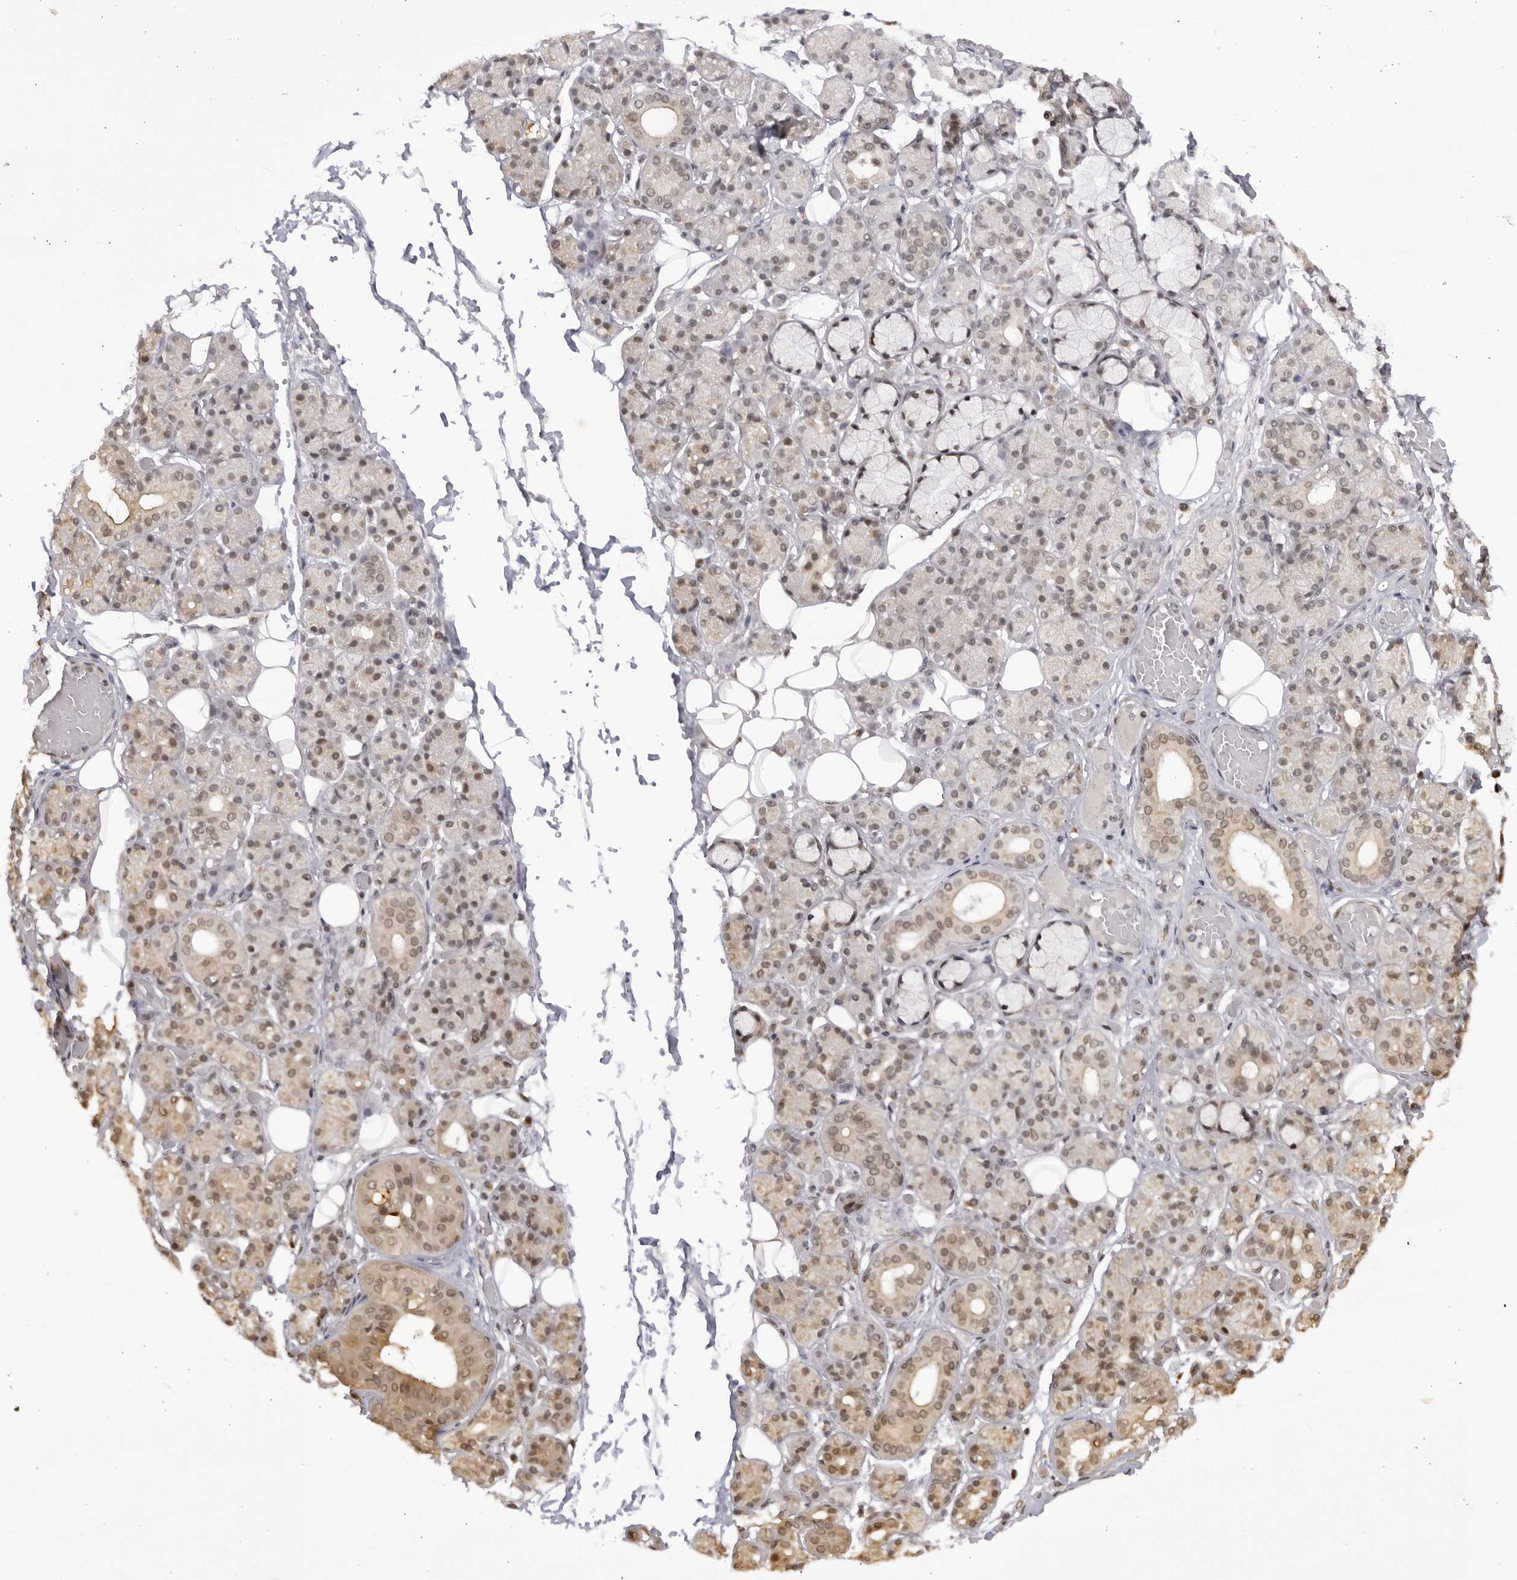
{"staining": {"intensity": "weak", "quantity": "25%-75%", "location": "cytoplasmic/membranous,nuclear"}, "tissue": "salivary gland", "cell_type": "Glandular cells", "image_type": "normal", "snomed": [{"axis": "morphology", "description": "Normal tissue, NOS"}, {"axis": "topography", "description": "Salivary gland"}], "caption": "Salivary gland stained for a protein (brown) demonstrates weak cytoplasmic/membranous,nuclear positive staining in about 25%-75% of glandular cells.", "gene": "RASGEF1C", "patient": {"sex": "male", "age": 63}}